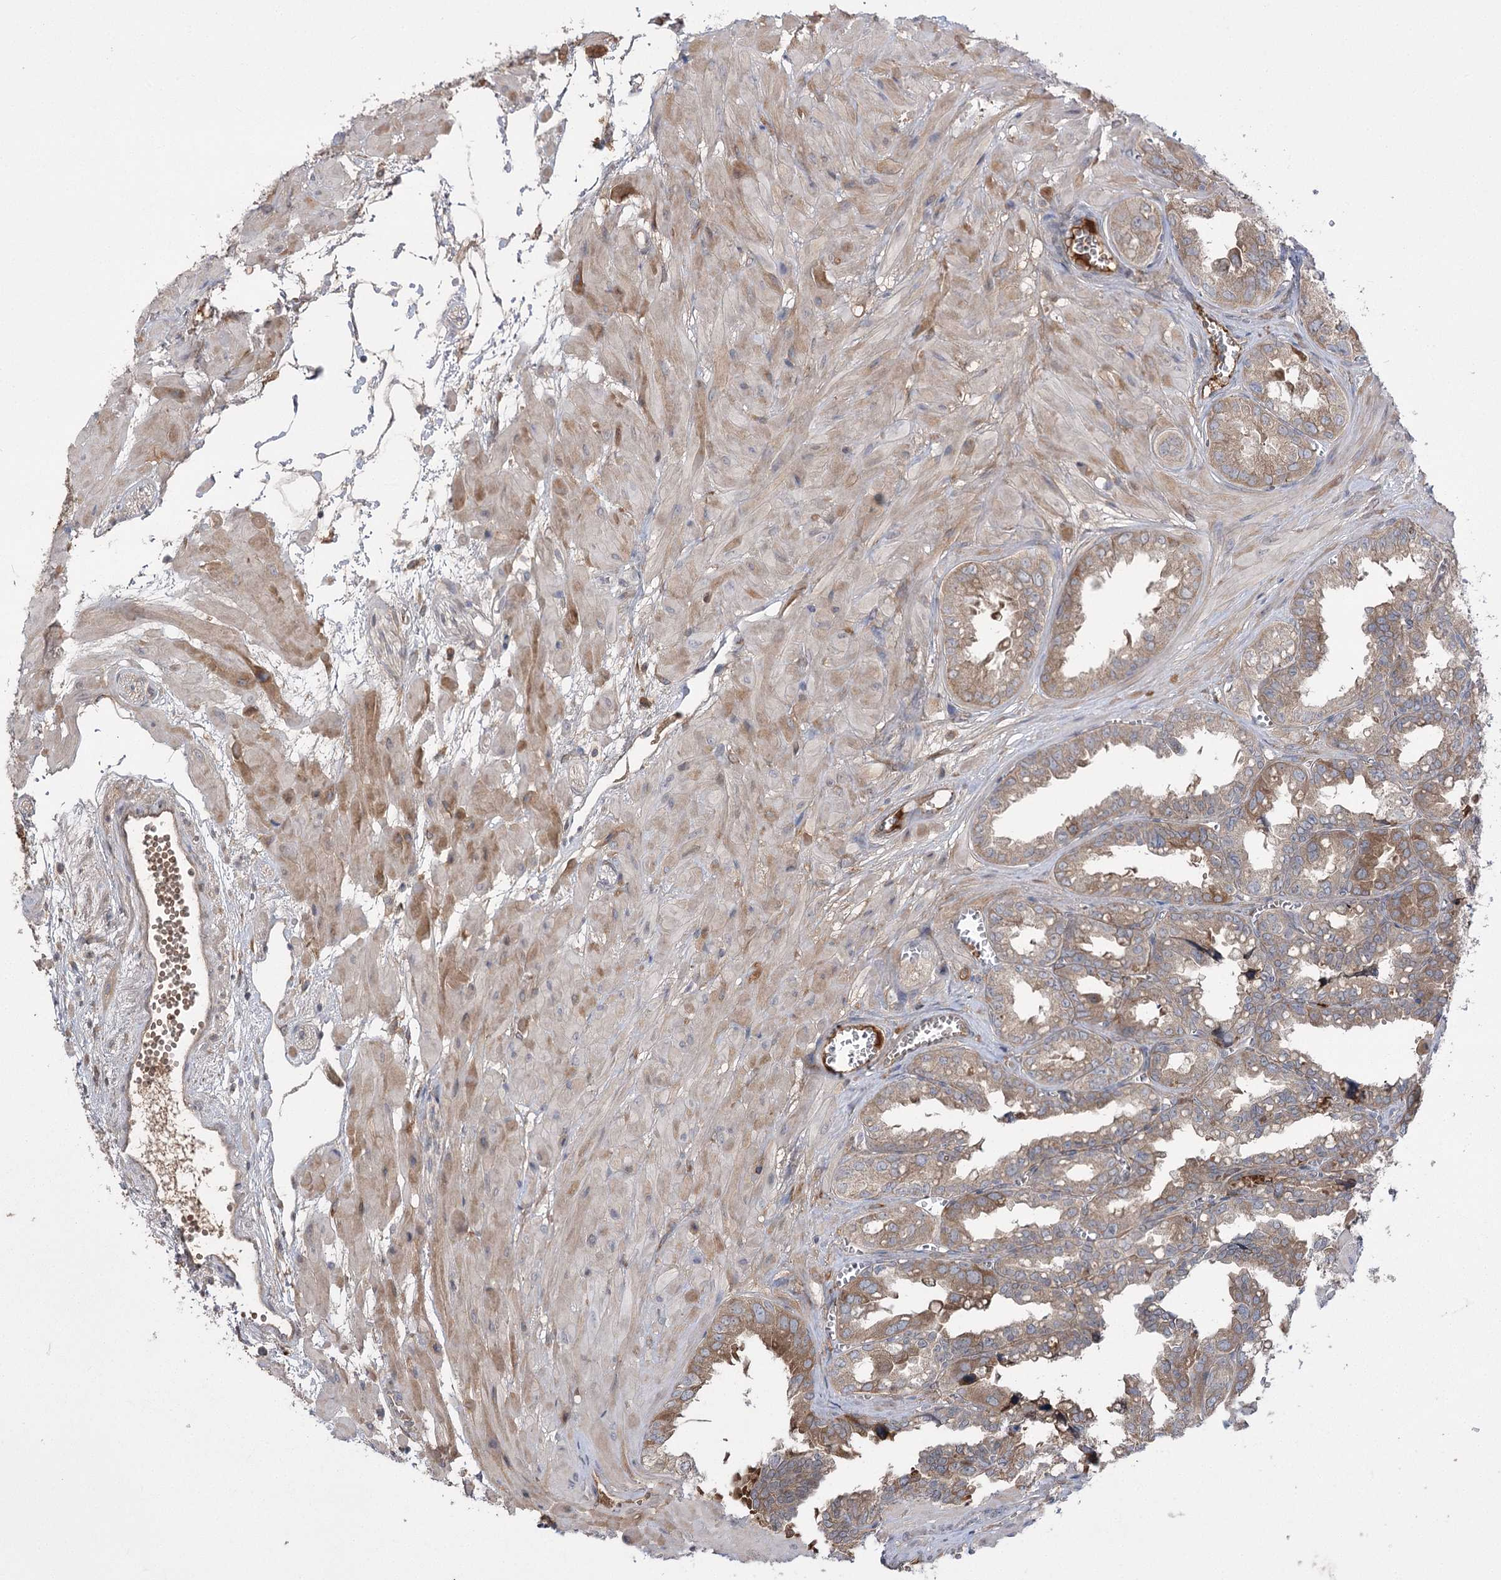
{"staining": {"intensity": "moderate", "quantity": ">75%", "location": "cytoplasmic/membranous"}, "tissue": "seminal vesicle", "cell_type": "Glandular cells", "image_type": "normal", "snomed": [{"axis": "morphology", "description": "Normal tissue, NOS"}, {"axis": "topography", "description": "Prostate"}, {"axis": "topography", "description": "Seminal veicle"}], "caption": "Moderate cytoplasmic/membranous protein positivity is appreciated in about >75% of glandular cells in seminal vesicle.", "gene": "PLEKHA5", "patient": {"sex": "male", "age": 51}}